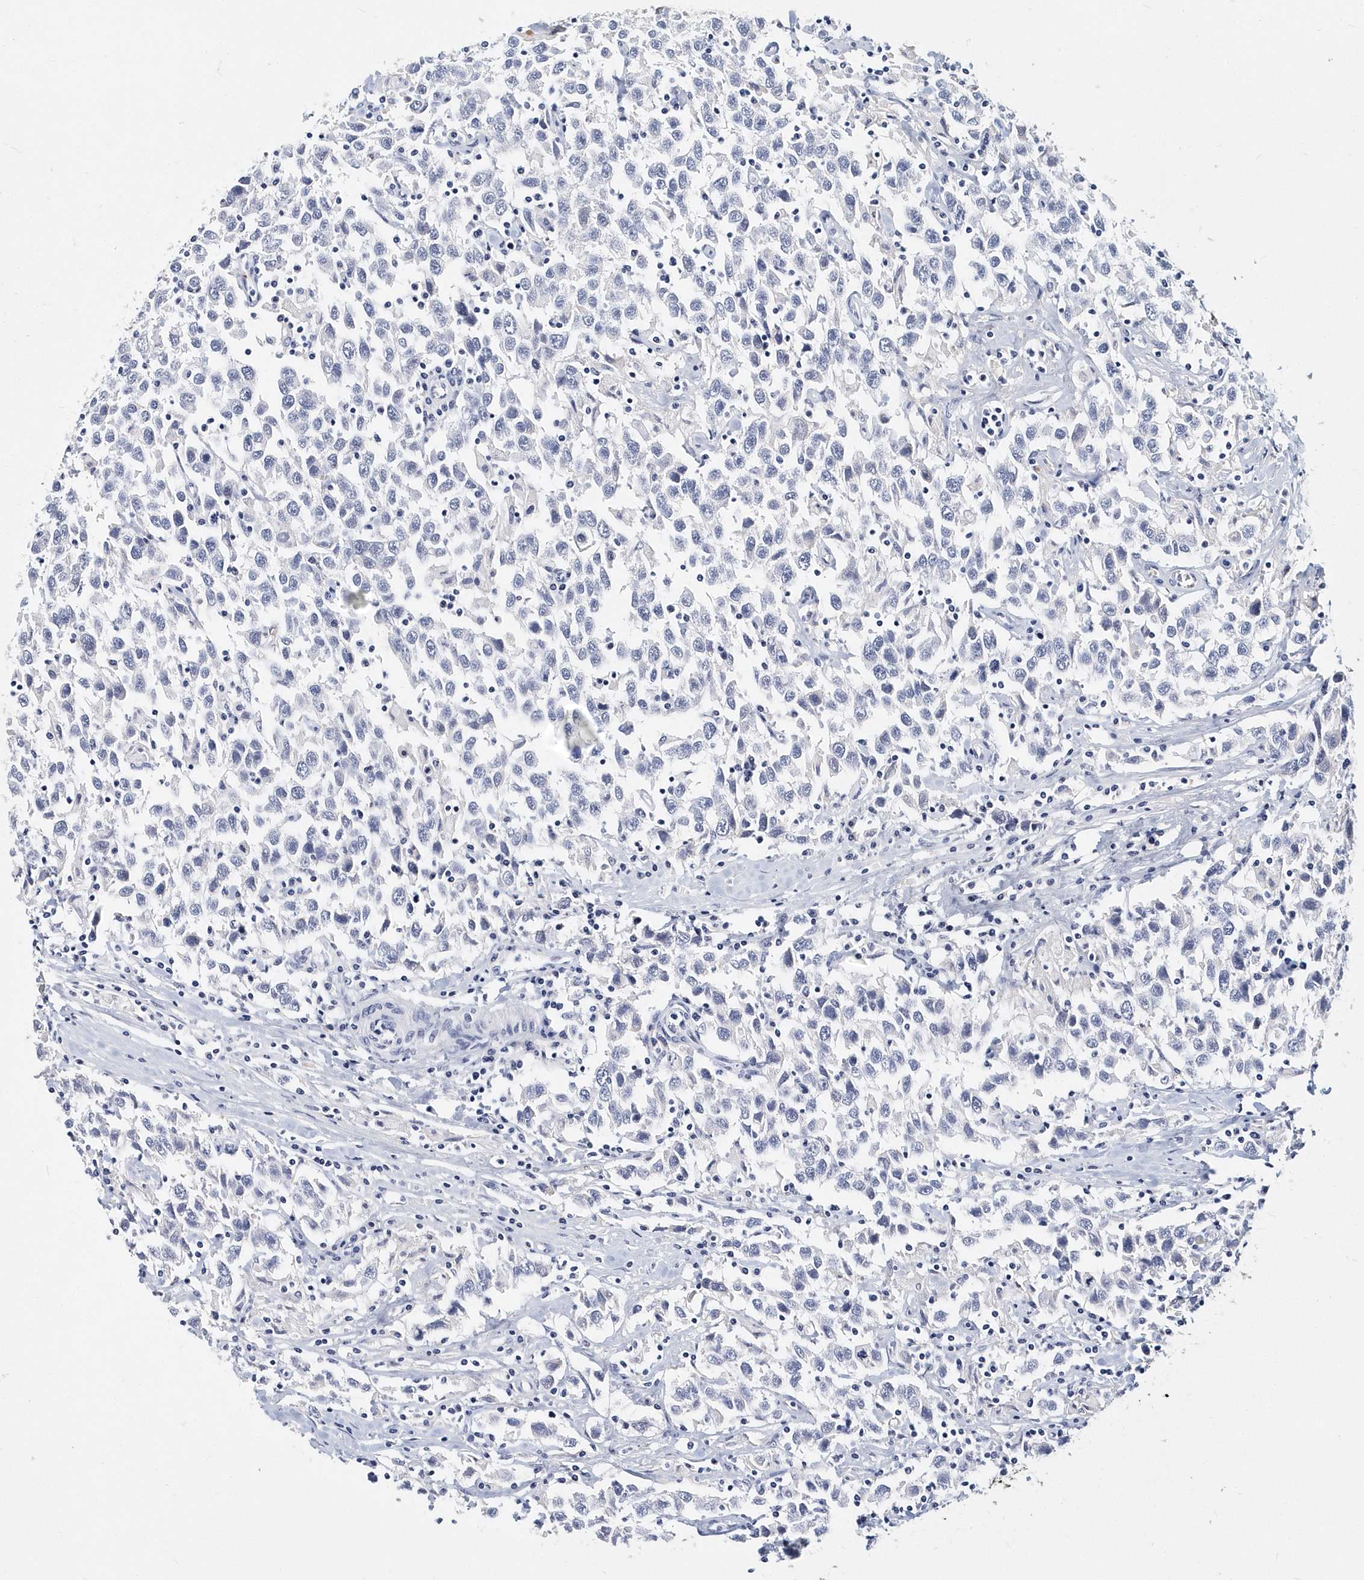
{"staining": {"intensity": "negative", "quantity": "none", "location": "none"}, "tissue": "testis cancer", "cell_type": "Tumor cells", "image_type": "cancer", "snomed": [{"axis": "morphology", "description": "Seminoma, NOS"}, {"axis": "topography", "description": "Testis"}], "caption": "High magnification brightfield microscopy of testis cancer stained with DAB (brown) and counterstained with hematoxylin (blue): tumor cells show no significant positivity.", "gene": "ITGA2B", "patient": {"sex": "male", "age": 41}}